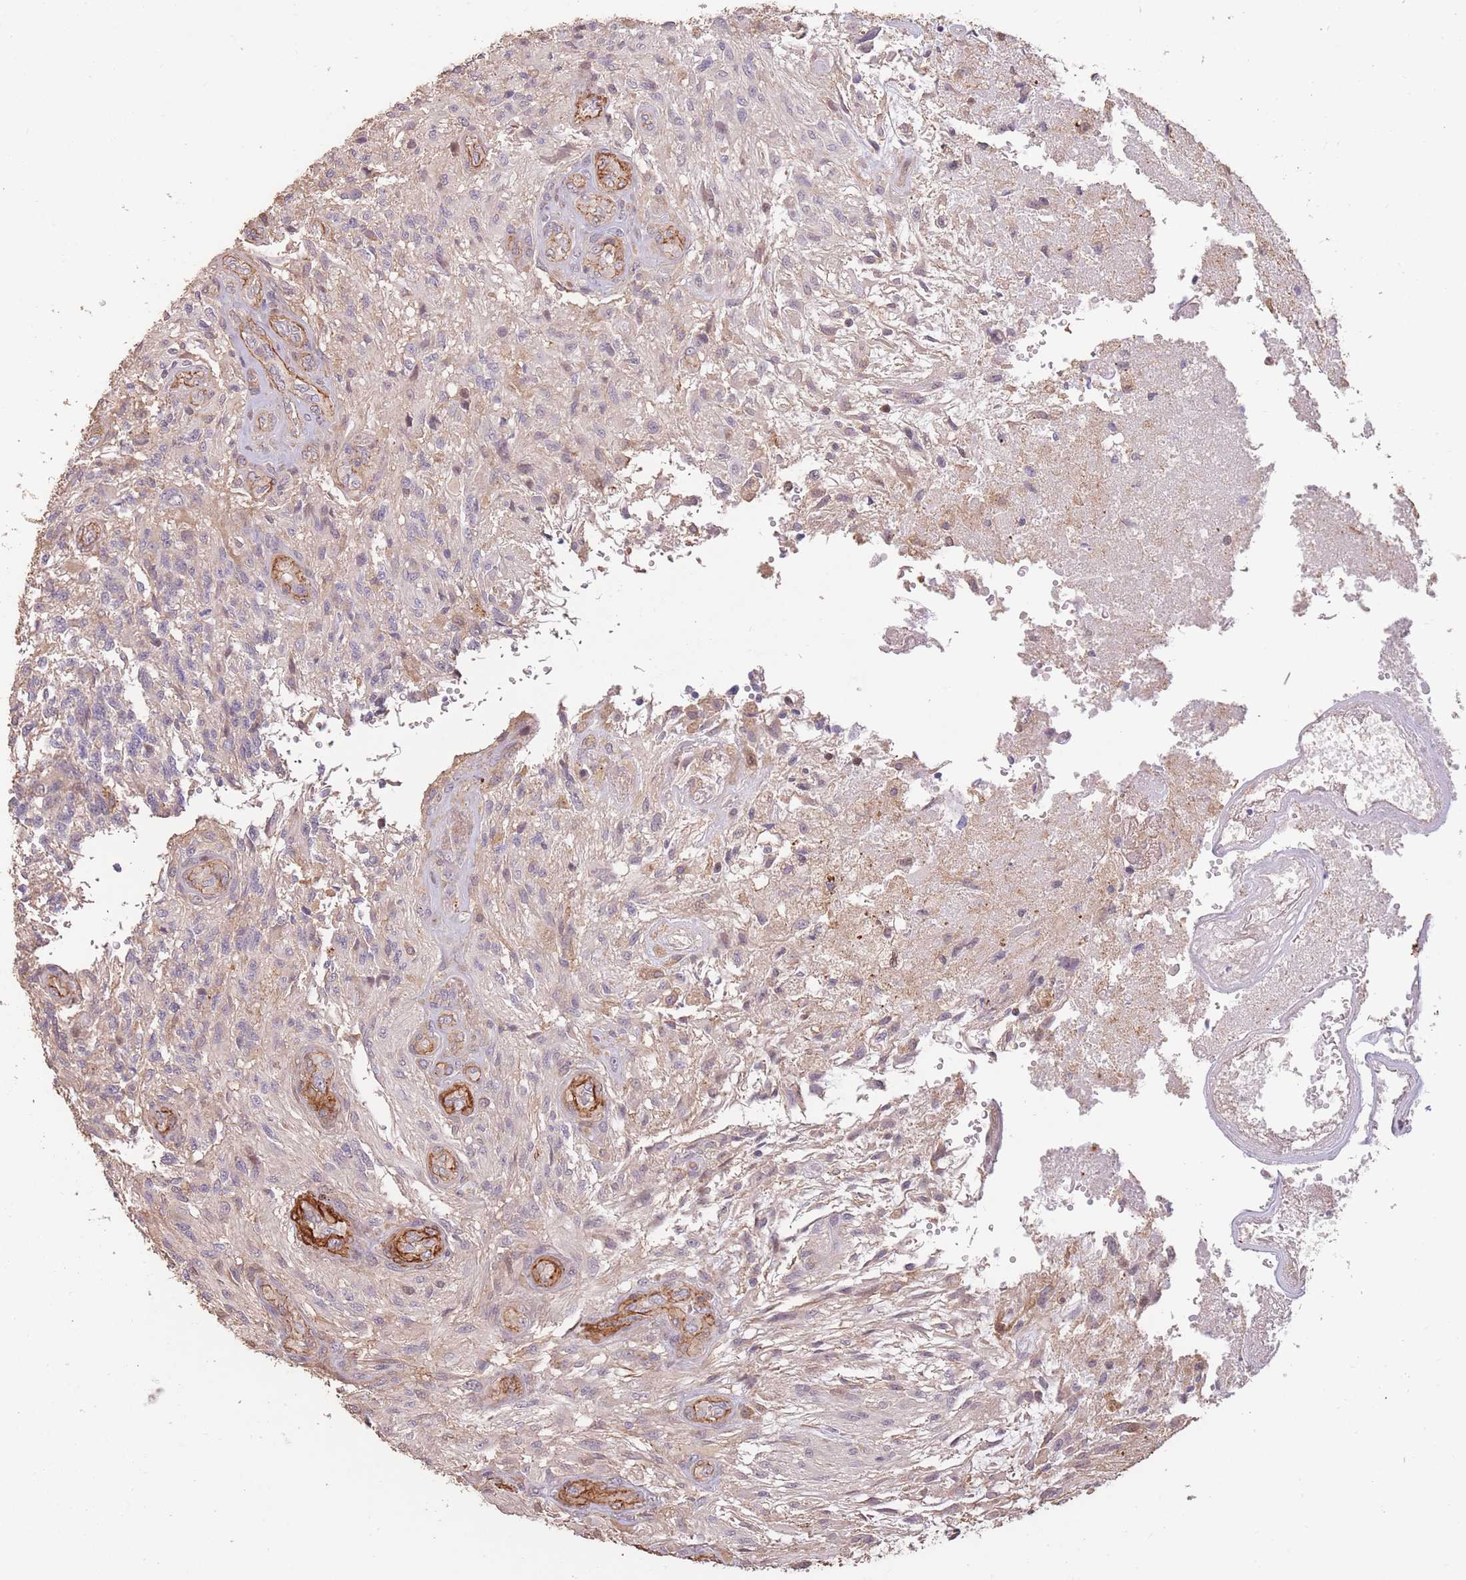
{"staining": {"intensity": "negative", "quantity": "none", "location": "none"}, "tissue": "glioma", "cell_type": "Tumor cells", "image_type": "cancer", "snomed": [{"axis": "morphology", "description": "Glioma, malignant, High grade"}, {"axis": "topography", "description": "Brain"}], "caption": "This photomicrograph is of glioma stained with IHC to label a protein in brown with the nuclei are counter-stained blue. There is no positivity in tumor cells. (DAB (3,3'-diaminobenzidine) immunohistochemistry with hematoxylin counter stain).", "gene": "NLRC4", "patient": {"sex": "male", "age": 56}}